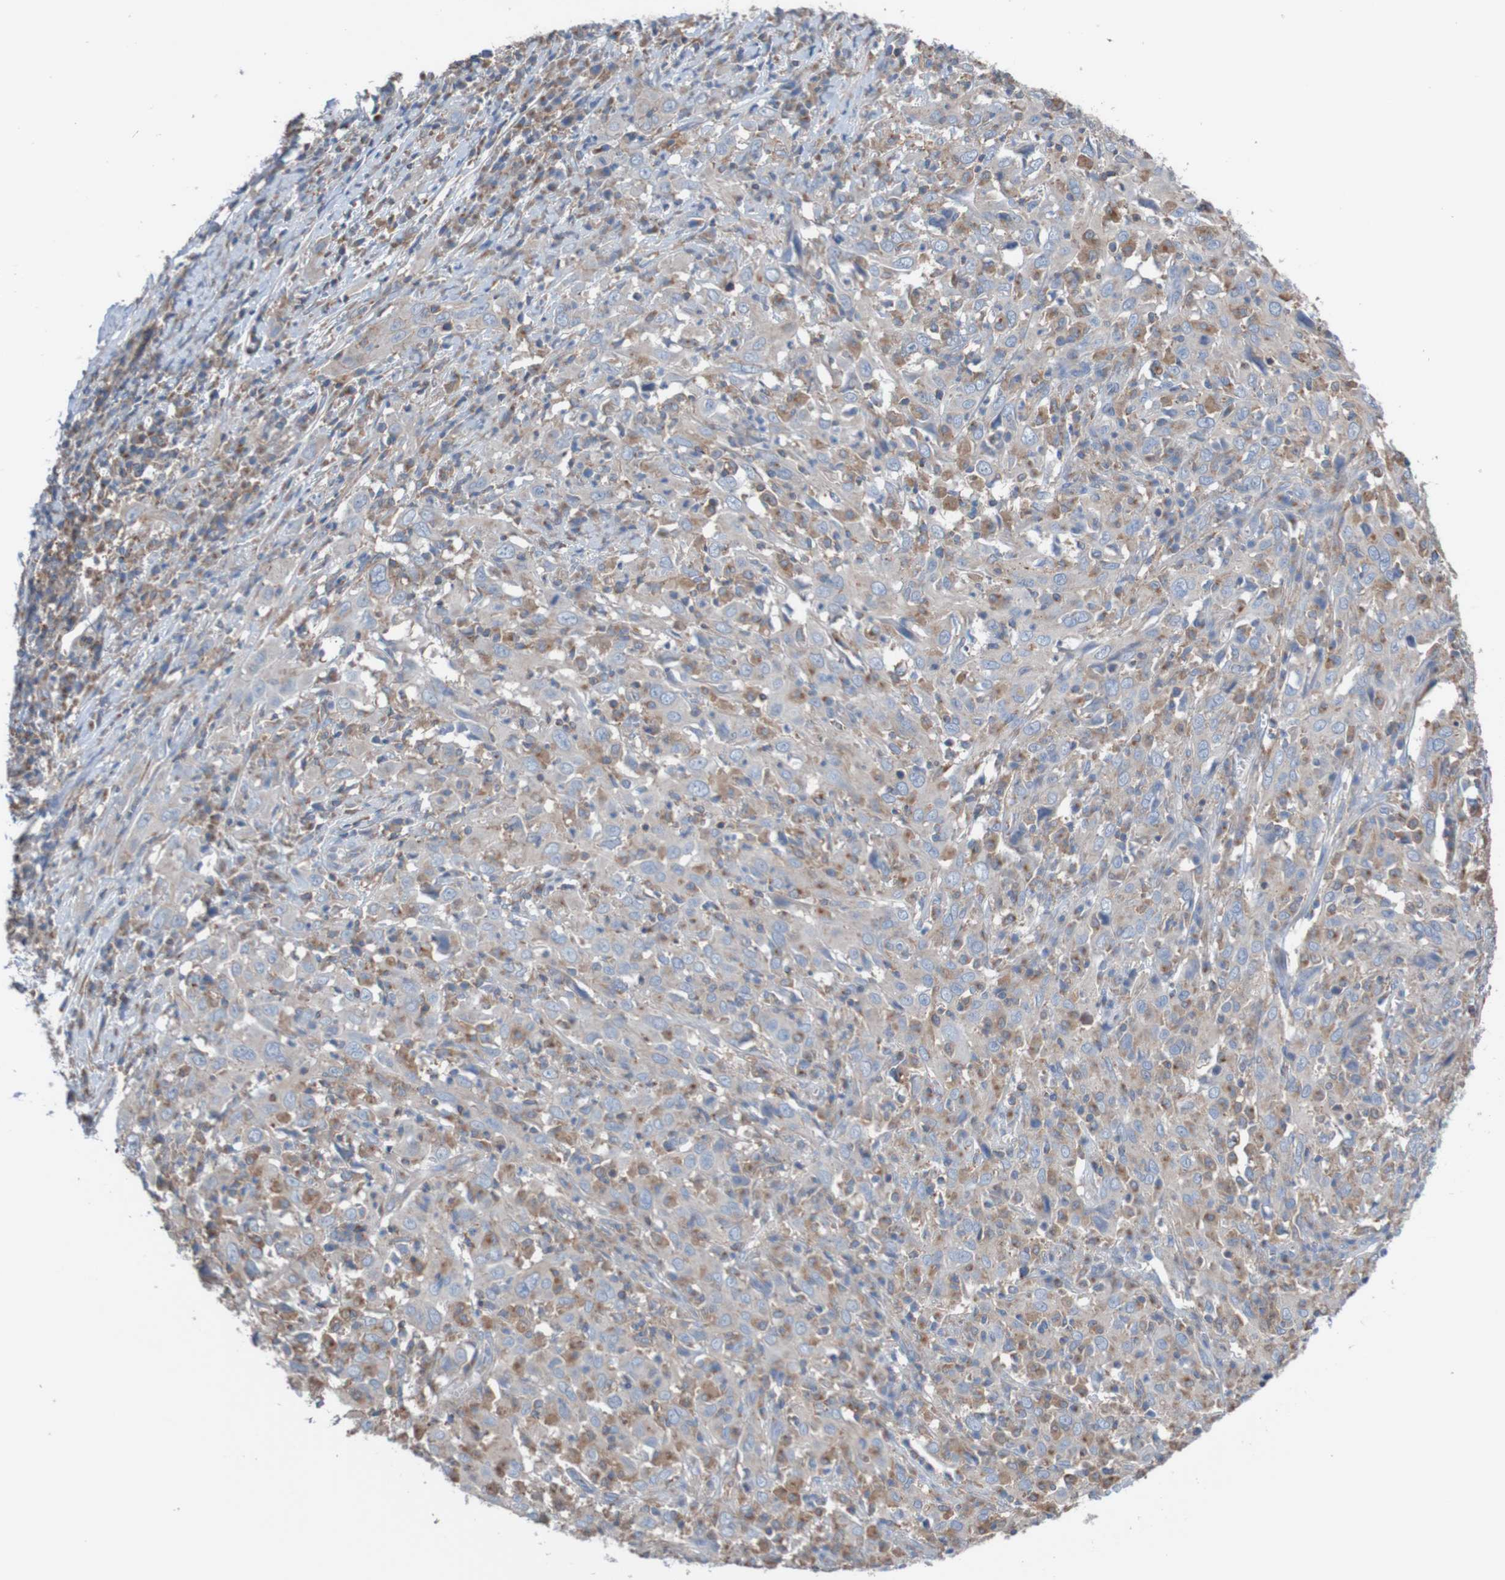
{"staining": {"intensity": "moderate", "quantity": "25%-75%", "location": "cytoplasmic/membranous"}, "tissue": "cervical cancer", "cell_type": "Tumor cells", "image_type": "cancer", "snomed": [{"axis": "morphology", "description": "Squamous cell carcinoma, NOS"}, {"axis": "topography", "description": "Cervix"}], "caption": "Immunohistochemical staining of cervical cancer exhibits medium levels of moderate cytoplasmic/membranous staining in approximately 25%-75% of tumor cells. (brown staining indicates protein expression, while blue staining denotes nuclei).", "gene": "MINAR1", "patient": {"sex": "female", "age": 46}}